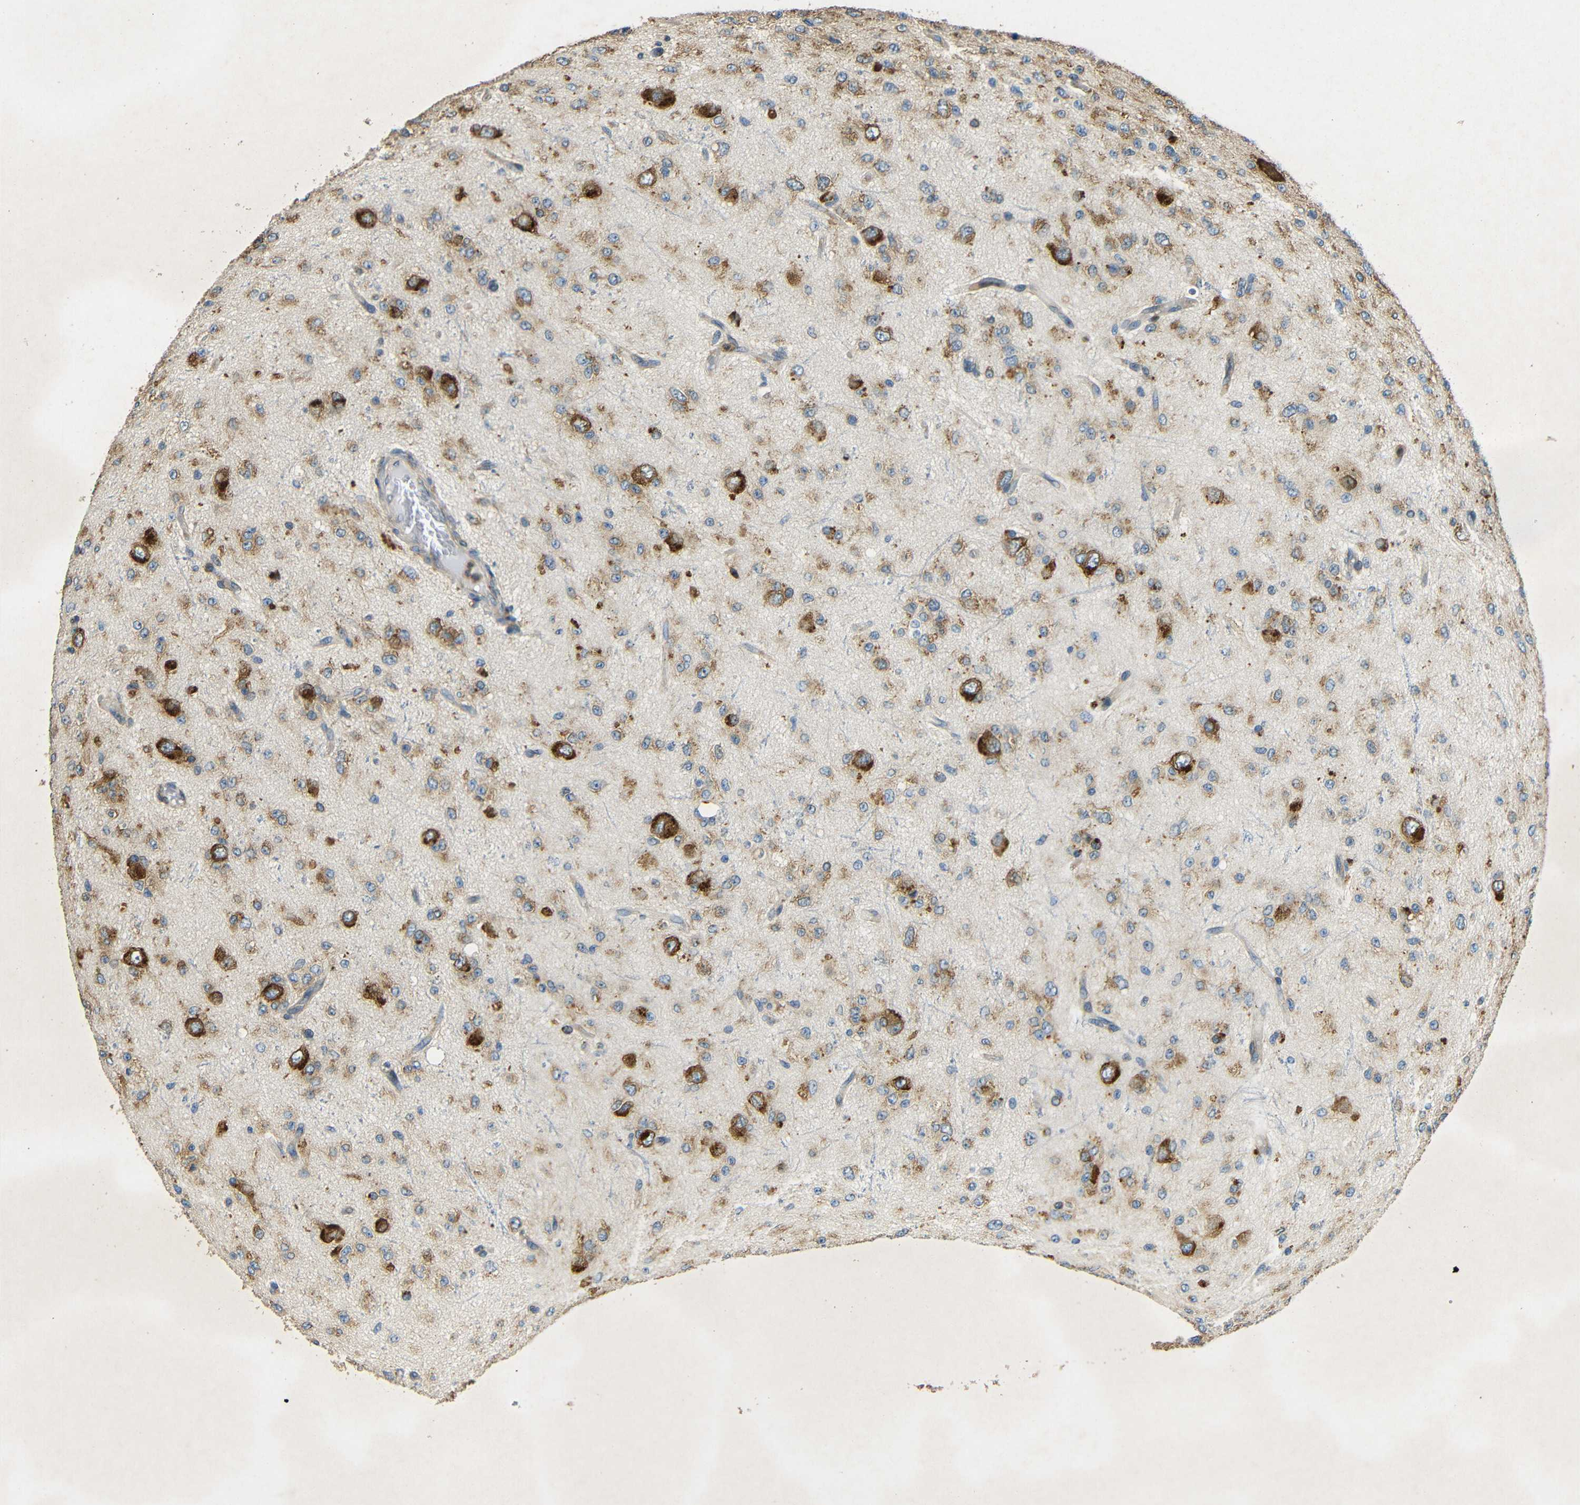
{"staining": {"intensity": "strong", "quantity": ">75%", "location": "cytoplasmic/membranous"}, "tissue": "glioma", "cell_type": "Tumor cells", "image_type": "cancer", "snomed": [{"axis": "morphology", "description": "Glioma, malignant, High grade"}, {"axis": "topography", "description": "pancreas cauda"}], "caption": "The image reveals immunohistochemical staining of glioma. There is strong cytoplasmic/membranous expression is present in approximately >75% of tumor cells.", "gene": "BTF3", "patient": {"sex": "male", "age": 60}}